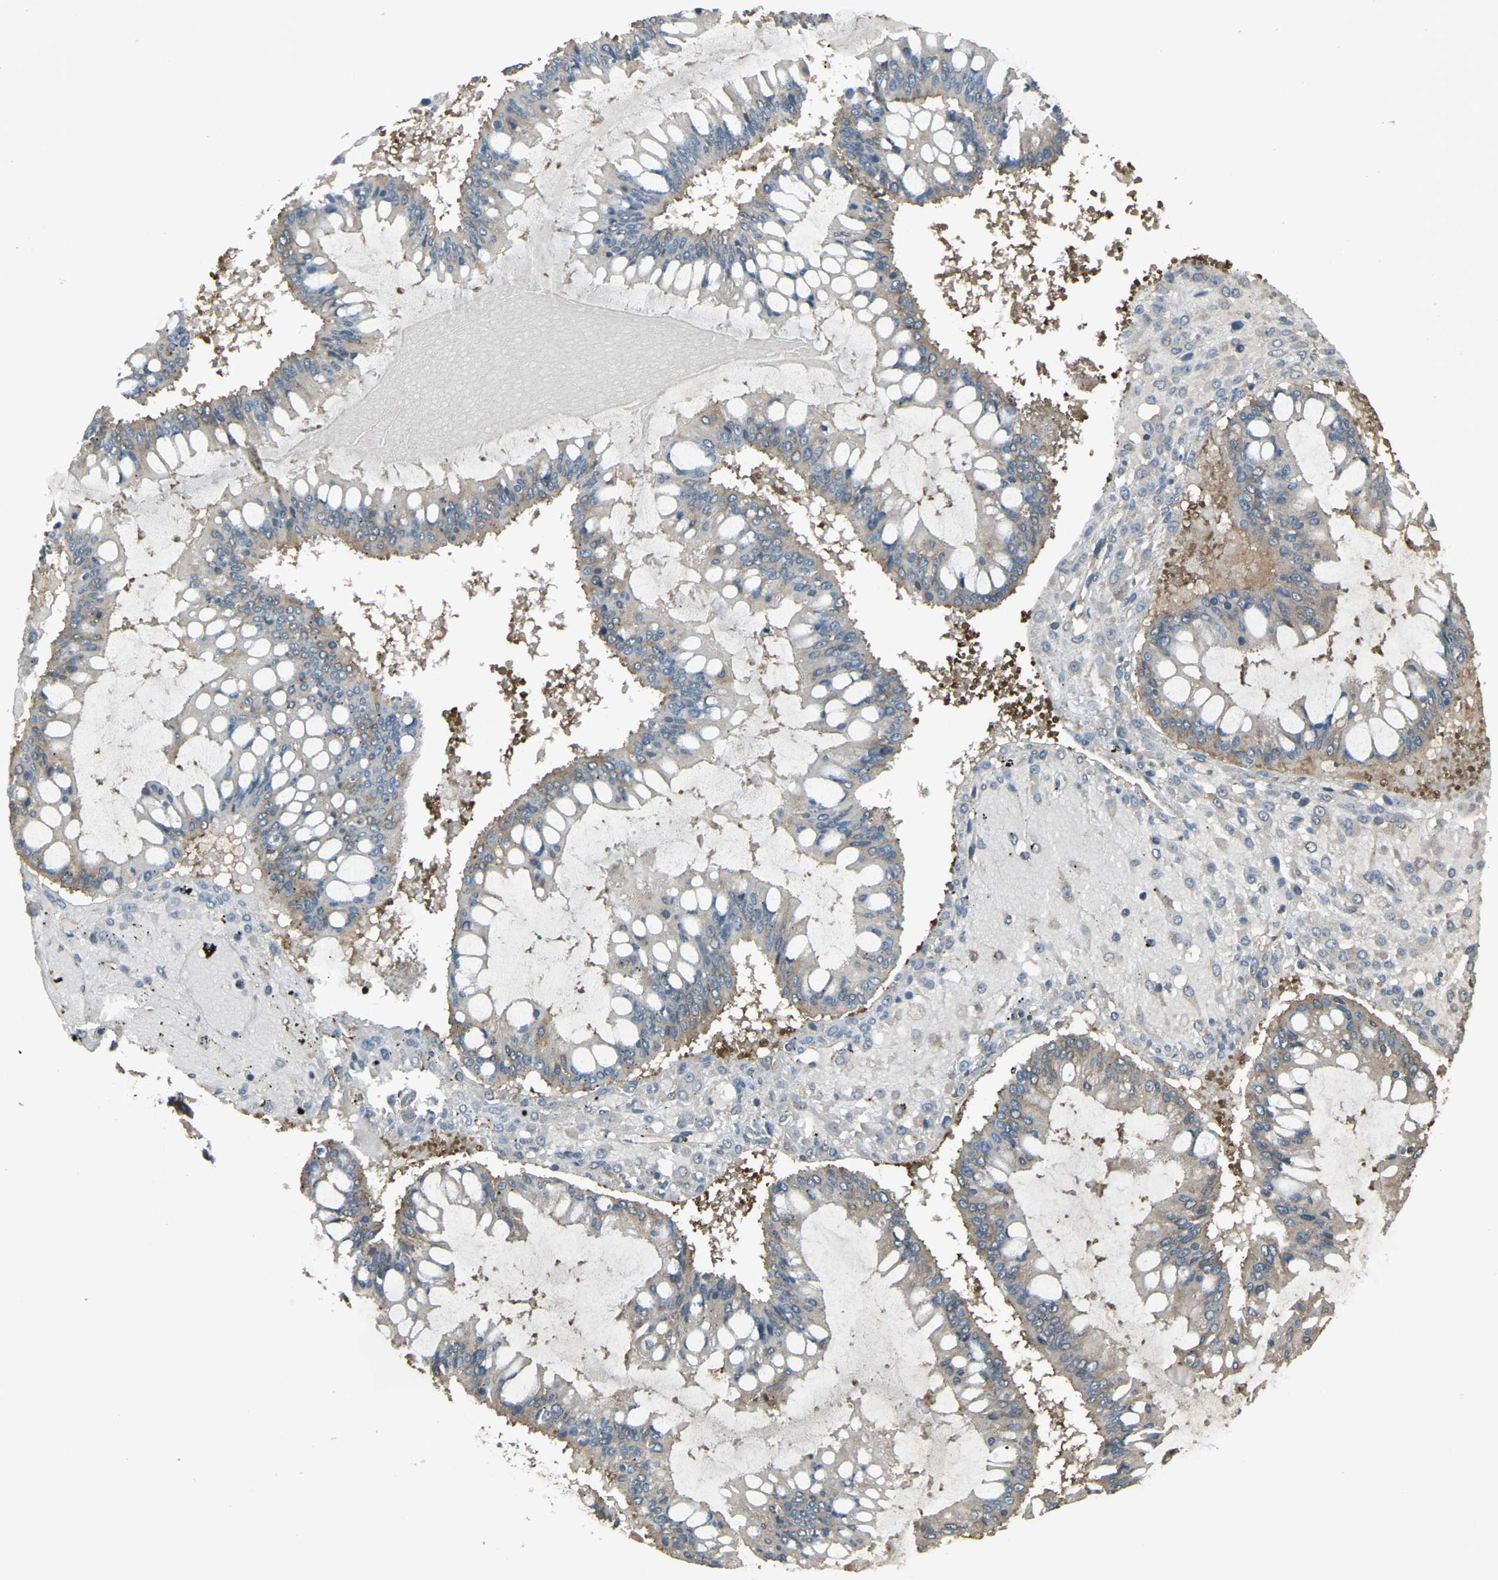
{"staining": {"intensity": "weak", "quantity": "25%-75%", "location": "cytoplasmic/membranous"}, "tissue": "ovarian cancer", "cell_type": "Tumor cells", "image_type": "cancer", "snomed": [{"axis": "morphology", "description": "Cystadenocarcinoma, mucinous, NOS"}, {"axis": "topography", "description": "Ovary"}], "caption": "Immunohistochemical staining of human ovarian cancer (mucinous cystadenocarcinoma) exhibits weak cytoplasmic/membranous protein positivity in about 25%-75% of tumor cells.", "gene": "AIMP1", "patient": {"sex": "female", "age": 73}}